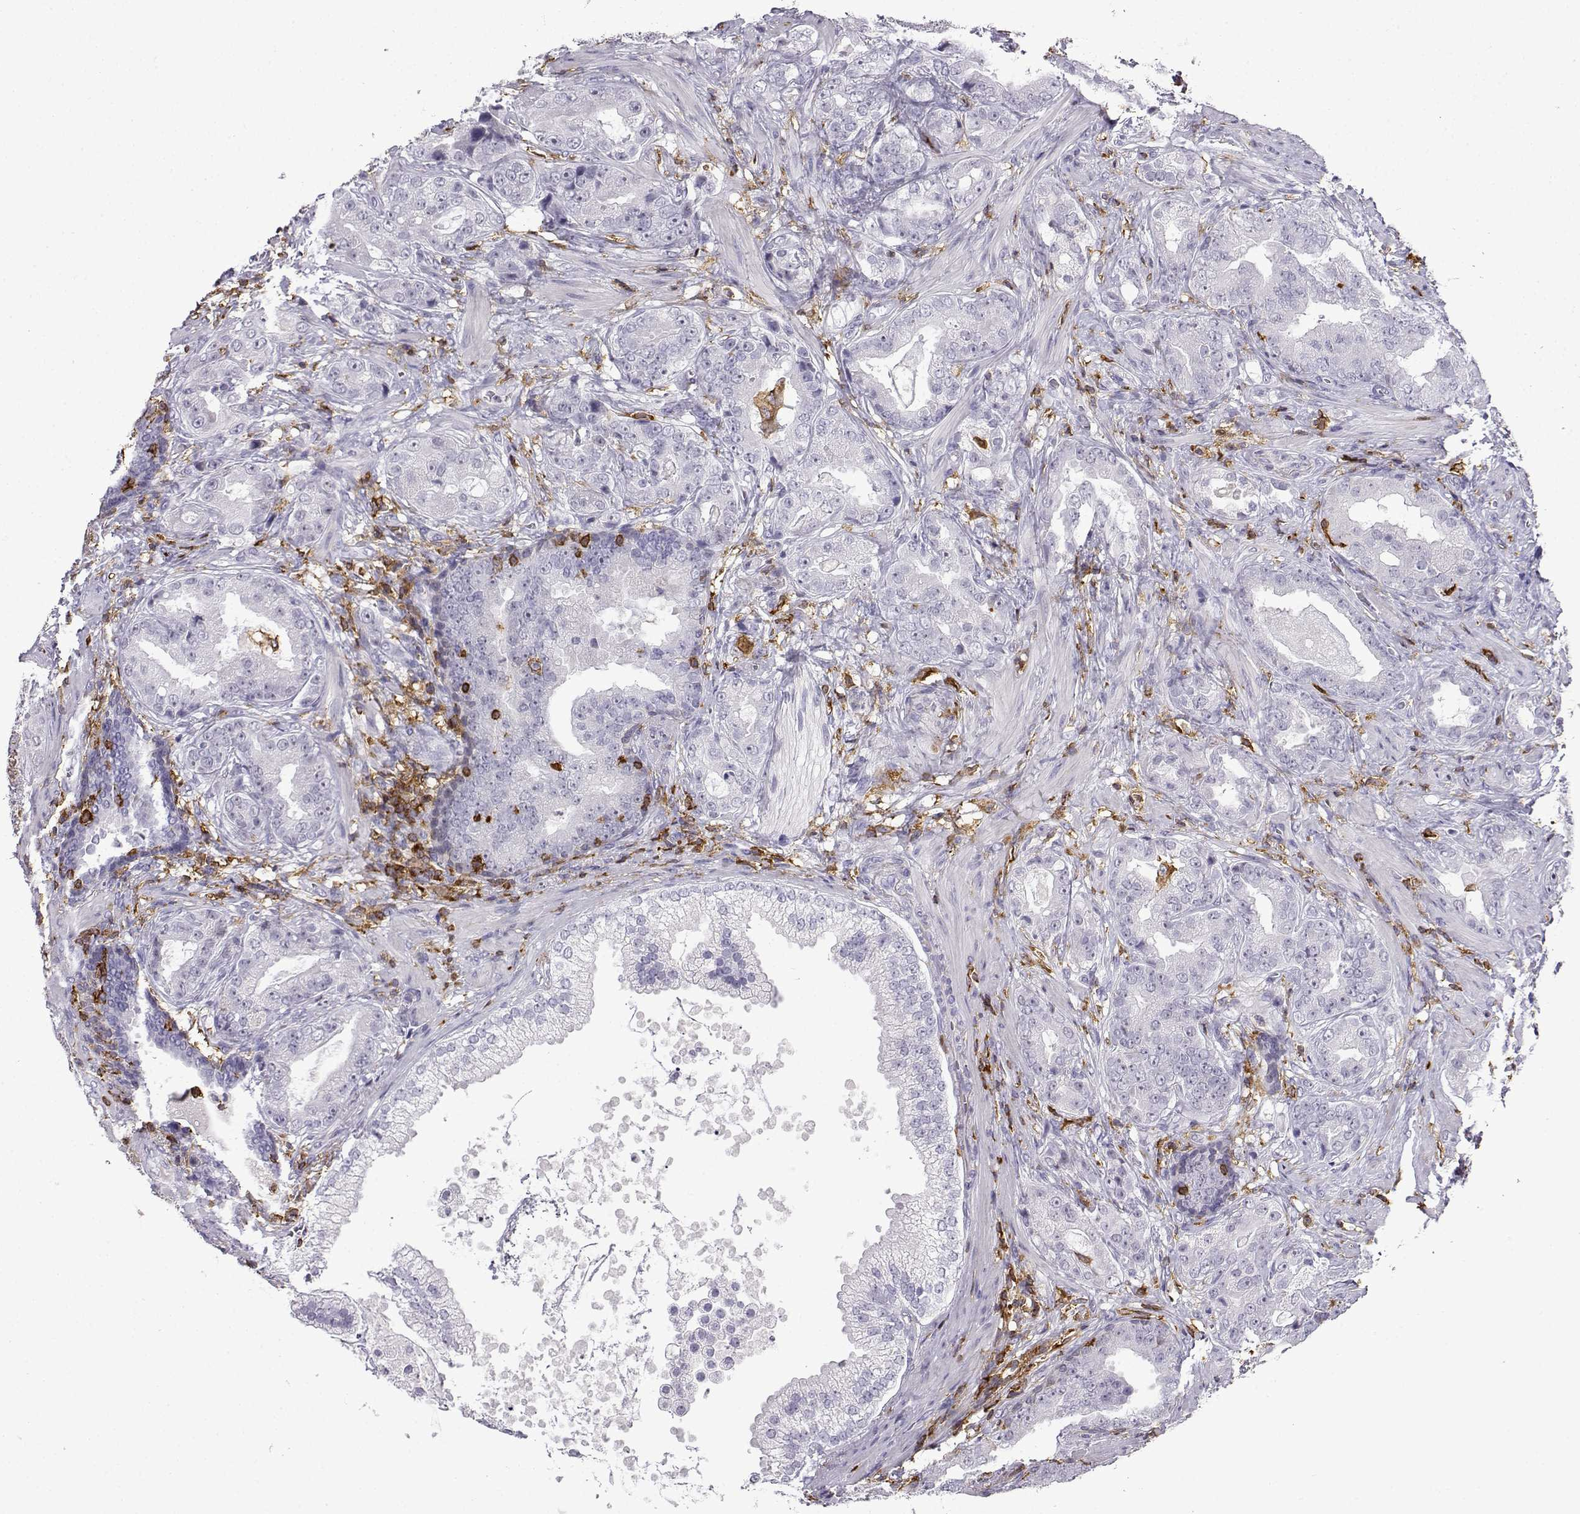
{"staining": {"intensity": "negative", "quantity": "none", "location": "none"}, "tissue": "prostate cancer", "cell_type": "Tumor cells", "image_type": "cancer", "snomed": [{"axis": "morphology", "description": "Adenocarcinoma, NOS"}, {"axis": "topography", "description": "Prostate"}], "caption": "High power microscopy image of an immunohistochemistry (IHC) photomicrograph of prostate adenocarcinoma, revealing no significant positivity in tumor cells.", "gene": "DOCK10", "patient": {"sex": "male", "age": 57}}